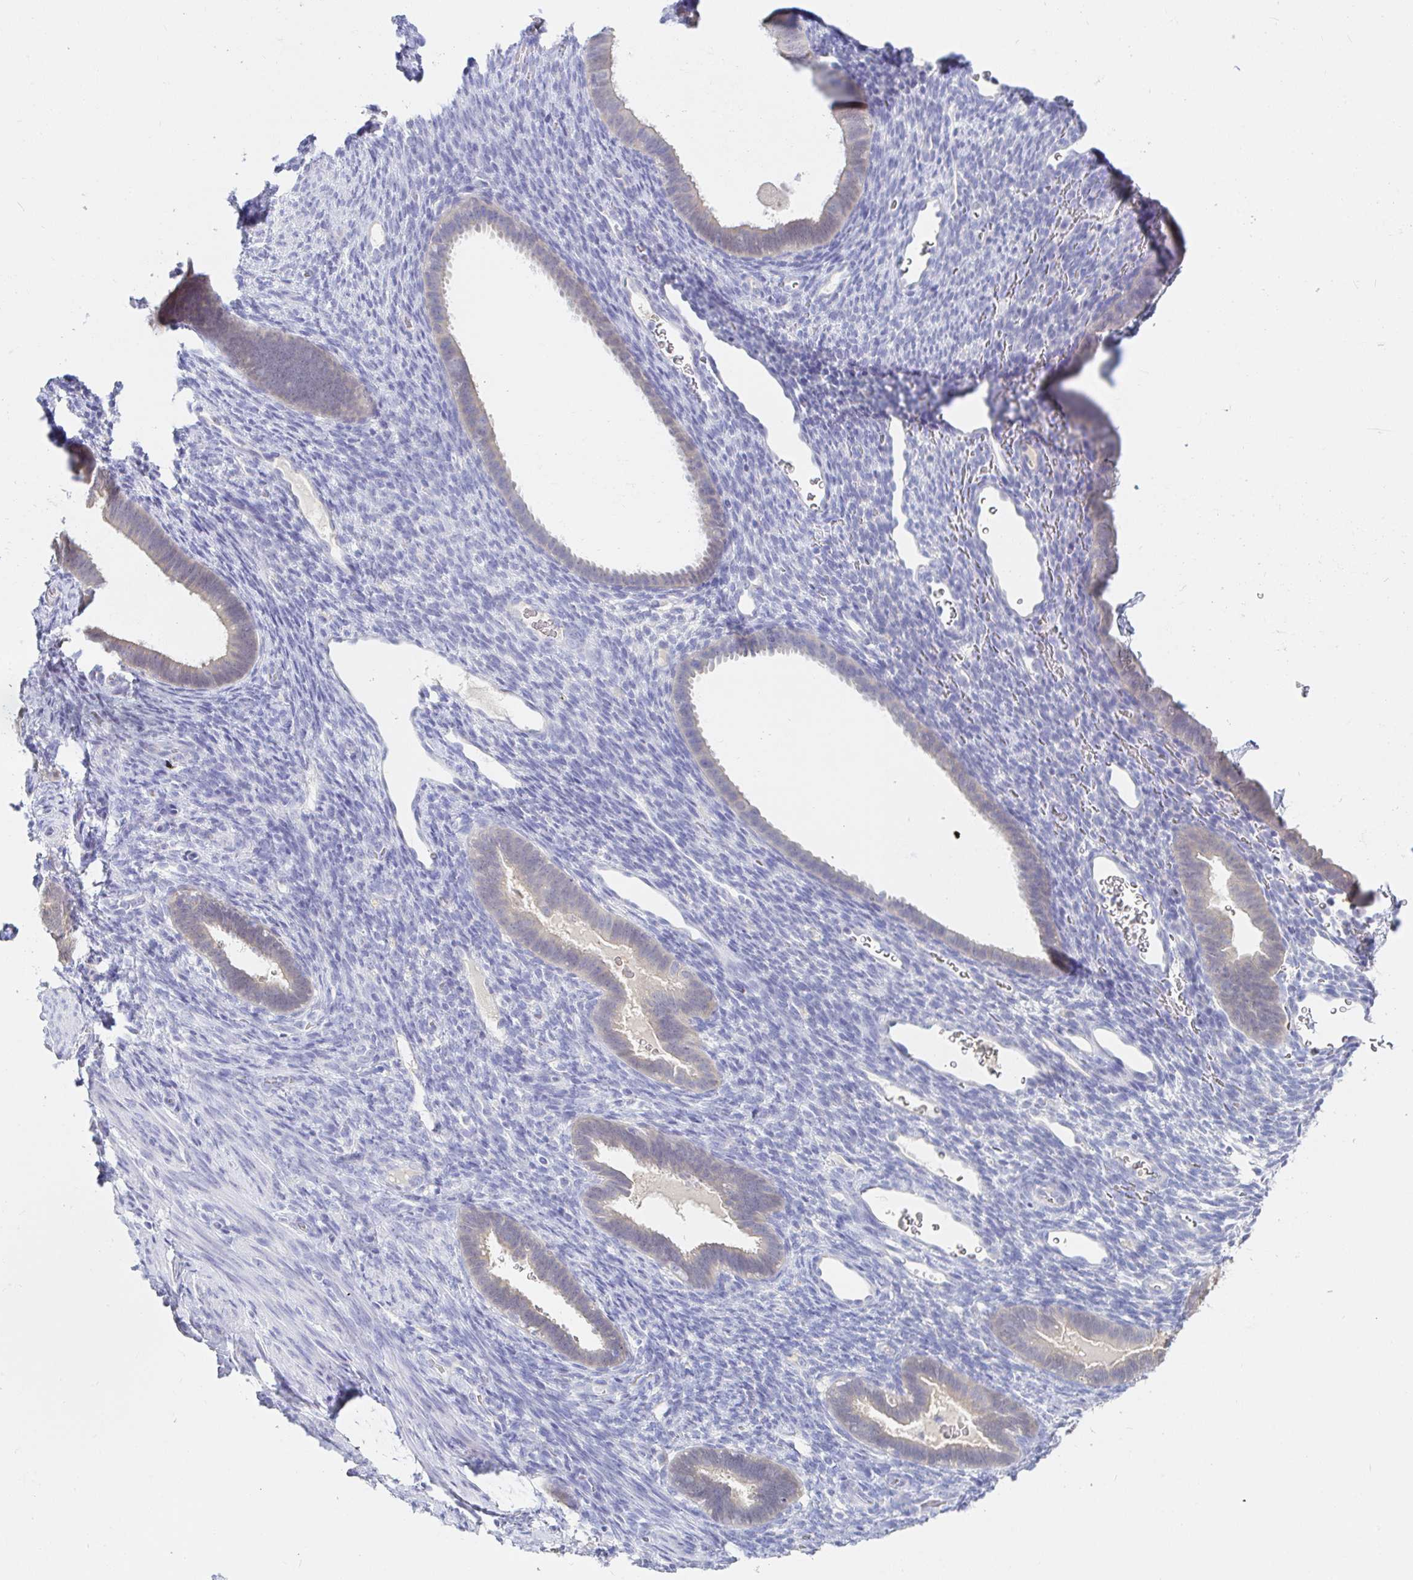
{"staining": {"intensity": "negative", "quantity": "none", "location": "none"}, "tissue": "endometrium", "cell_type": "Cells in endometrial stroma", "image_type": "normal", "snomed": [{"axis": "morphology", "description": "Normal tissue, NOS"}, {"axis": "topography", "description": "Endometrium"}], "caption": "Cells in endometrial stroma are negative for protein expression in normal human endometrium. (DAB immunohistochemistry (IHC) visualized using brightfield microscopy, high magnification).", "gene": "PDE6B", "patient": {"sex": "female", "age": 34}}